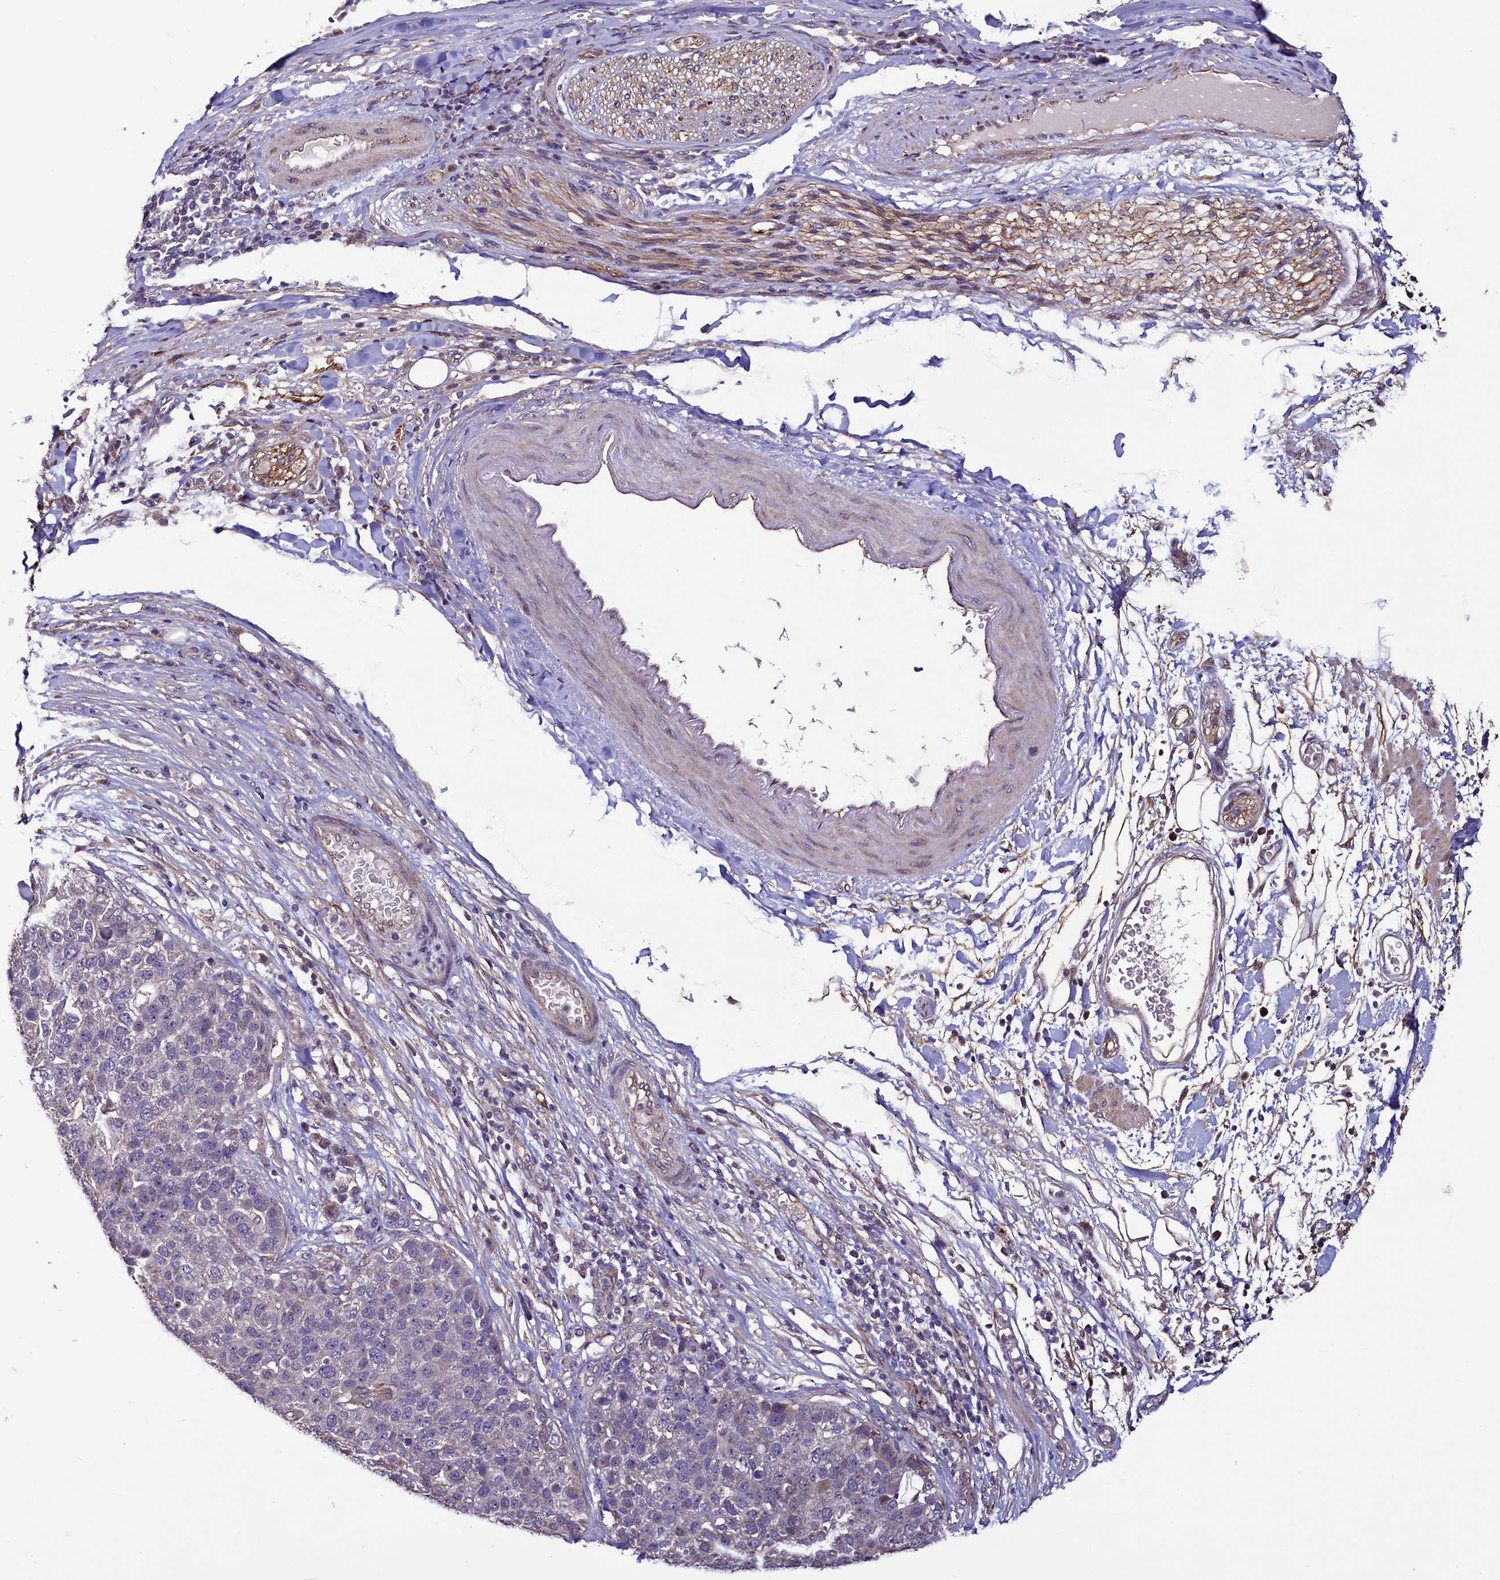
{"staining": {"intensity": "negative", "quantity": "none", "location": "none"}, "tissue": "pancreatic cancer", "cell_type": "Tumor cells", "image_type": "cancer", "snomed": [{"axis": "morphology", "description": "Adenocarcinoma, NOS"}, {"axis": "topography", "description": "Pancreas"}], "caption": "Immunohistochemistry of adenocarcinoma (pancreatic) demonstrates no expression in tumor cells.", "gene": "PALM", "patient": {"sex": "female", "age": 61}}